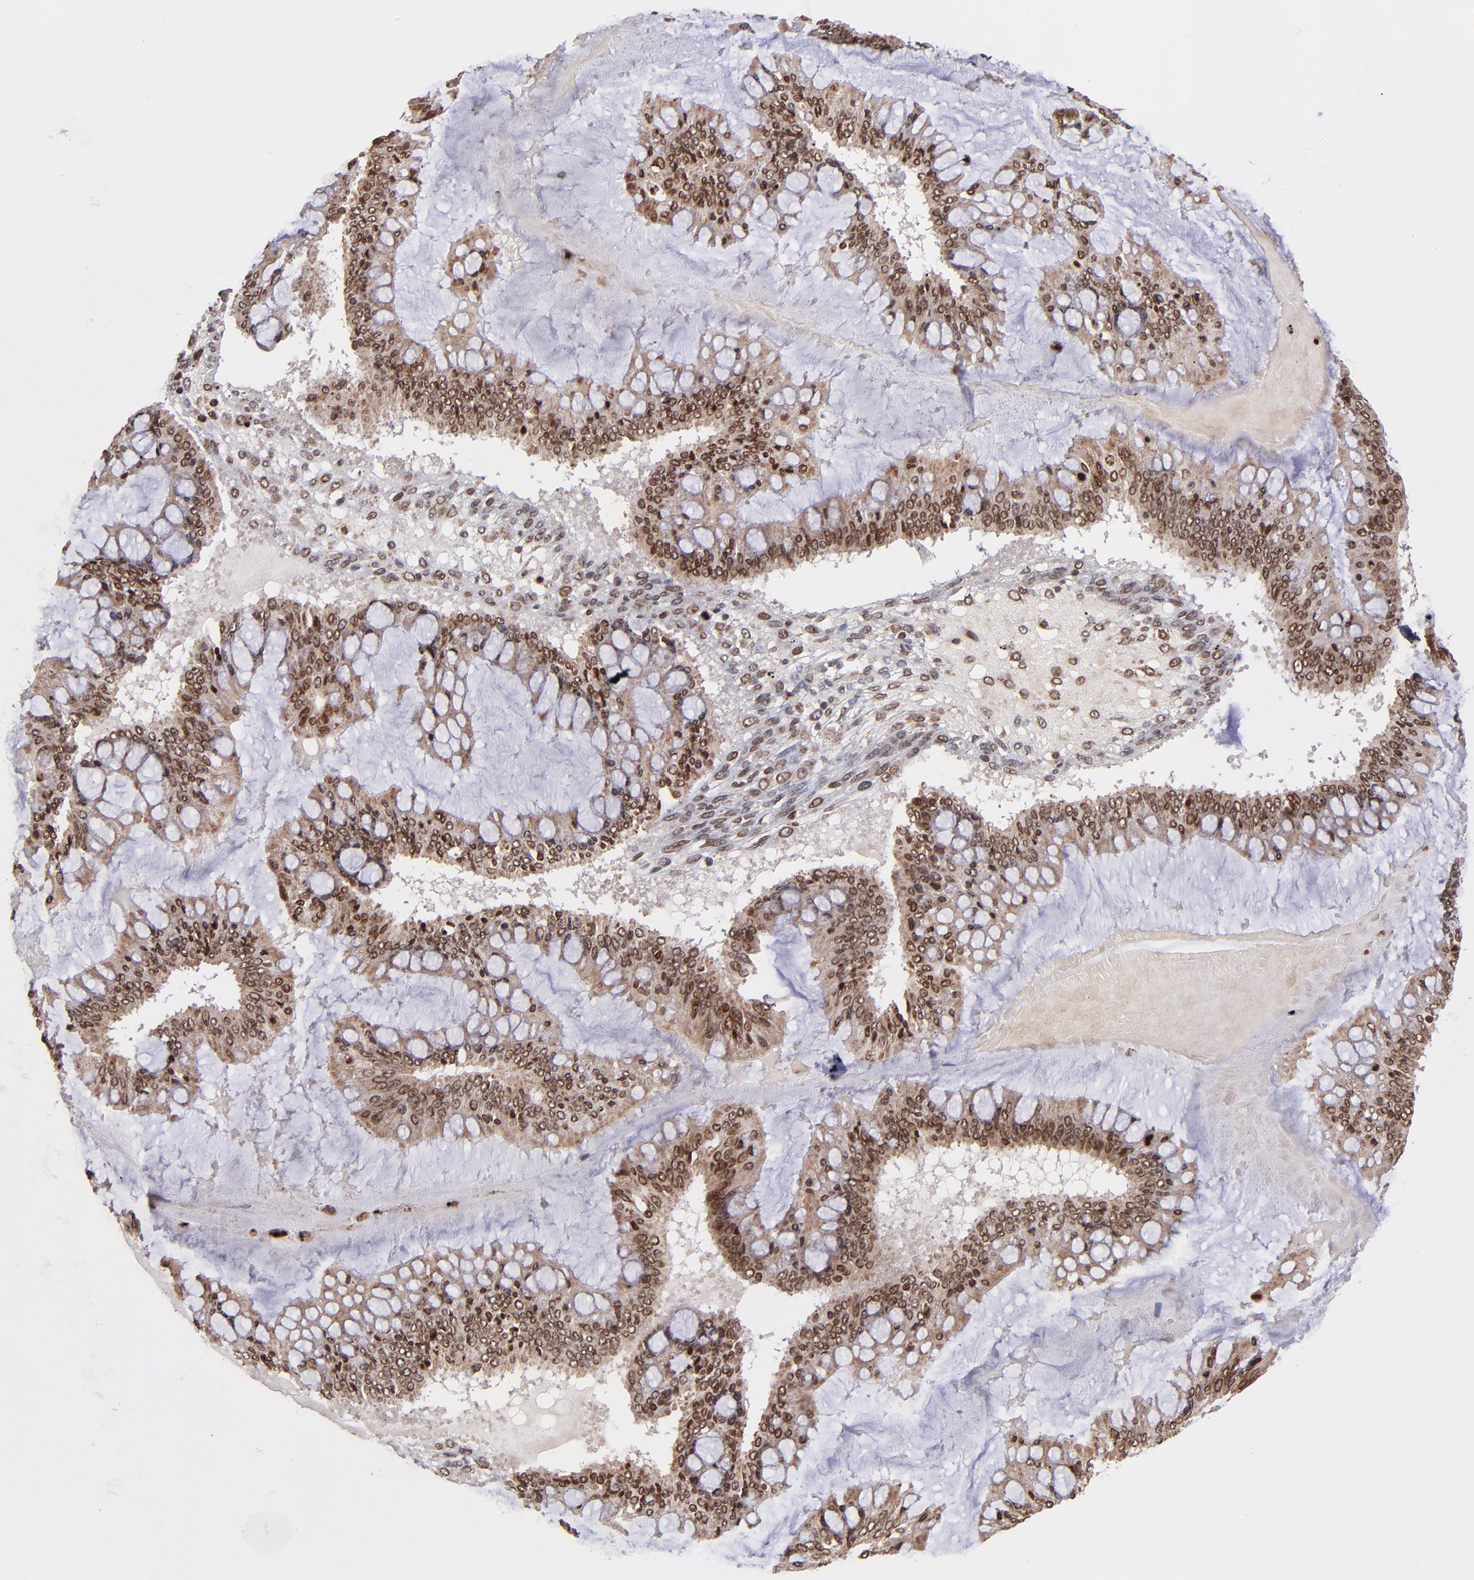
{"staining": {"intensity": "moderate", "quantity": ">75%", "location": "cytoplasmic/membranous,nuclear"}, "tissue": "ovarian cancer", "cell_type": "Tumor cells", "image_type": "cancer", "snomed": [{"axis": "morphology", "description": "Cystadenocarcinoma, mucinous, NOS"}, {"axis": "topography", "description": "Ovary"}], "caption": "High-magnification brightfield microscopy of mucinous cystadenocarcinoma (ovarian) stained with DAB (brown) and counterstained with hematoxylin (blue). tumor cells exhibit moderate cytoplasmic/membranous and nuclear positivity is seen in approximately>75% of cells.", "gene": "TOP1MT", "patient": {"sex": "female", "age": 73}}